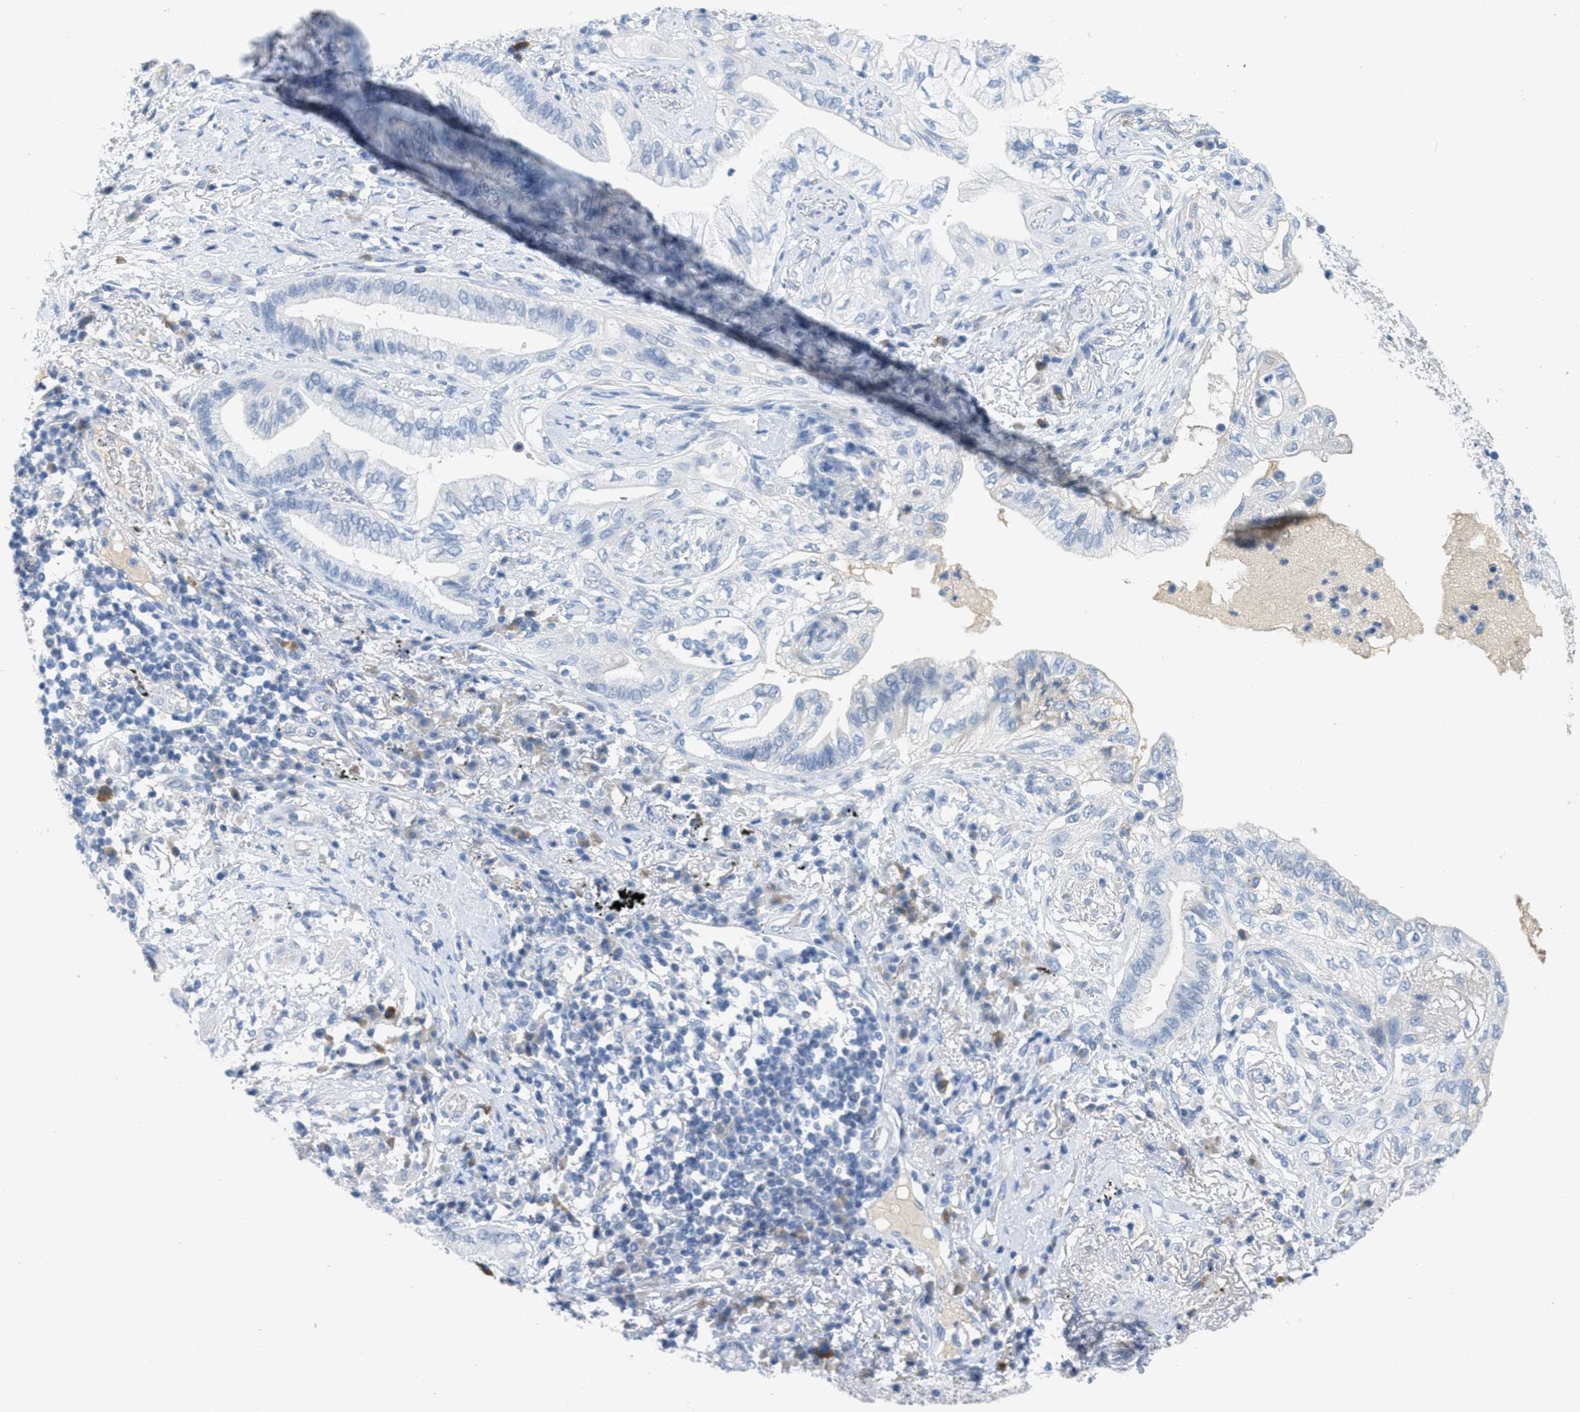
{"staining": {"intensity": "negative", "quantity": "none", "location": "none"}, "tissue": "lung cancer", "cell_type": "Tumor cells", "image_type": "cancer", "snomed": [{"axis": "morphology", "description": "Normal tissue, NOS"}, {"axis": "morphology", "description": "Adenocarcinoma, NOS"}, {"axis": "topography", "description": "Bronchus"}, {"axis": "topography", "description": "Lung"}], "caption": "The image demonstrates no significant positivity in tumor cells of lung adenocarcinoma. The staining is performed using DAB brown chromogen with nuclei counter-stained in using hematoxylin.", "gene": "HSF2", "patient": {"sex": "female", "age": 70}}